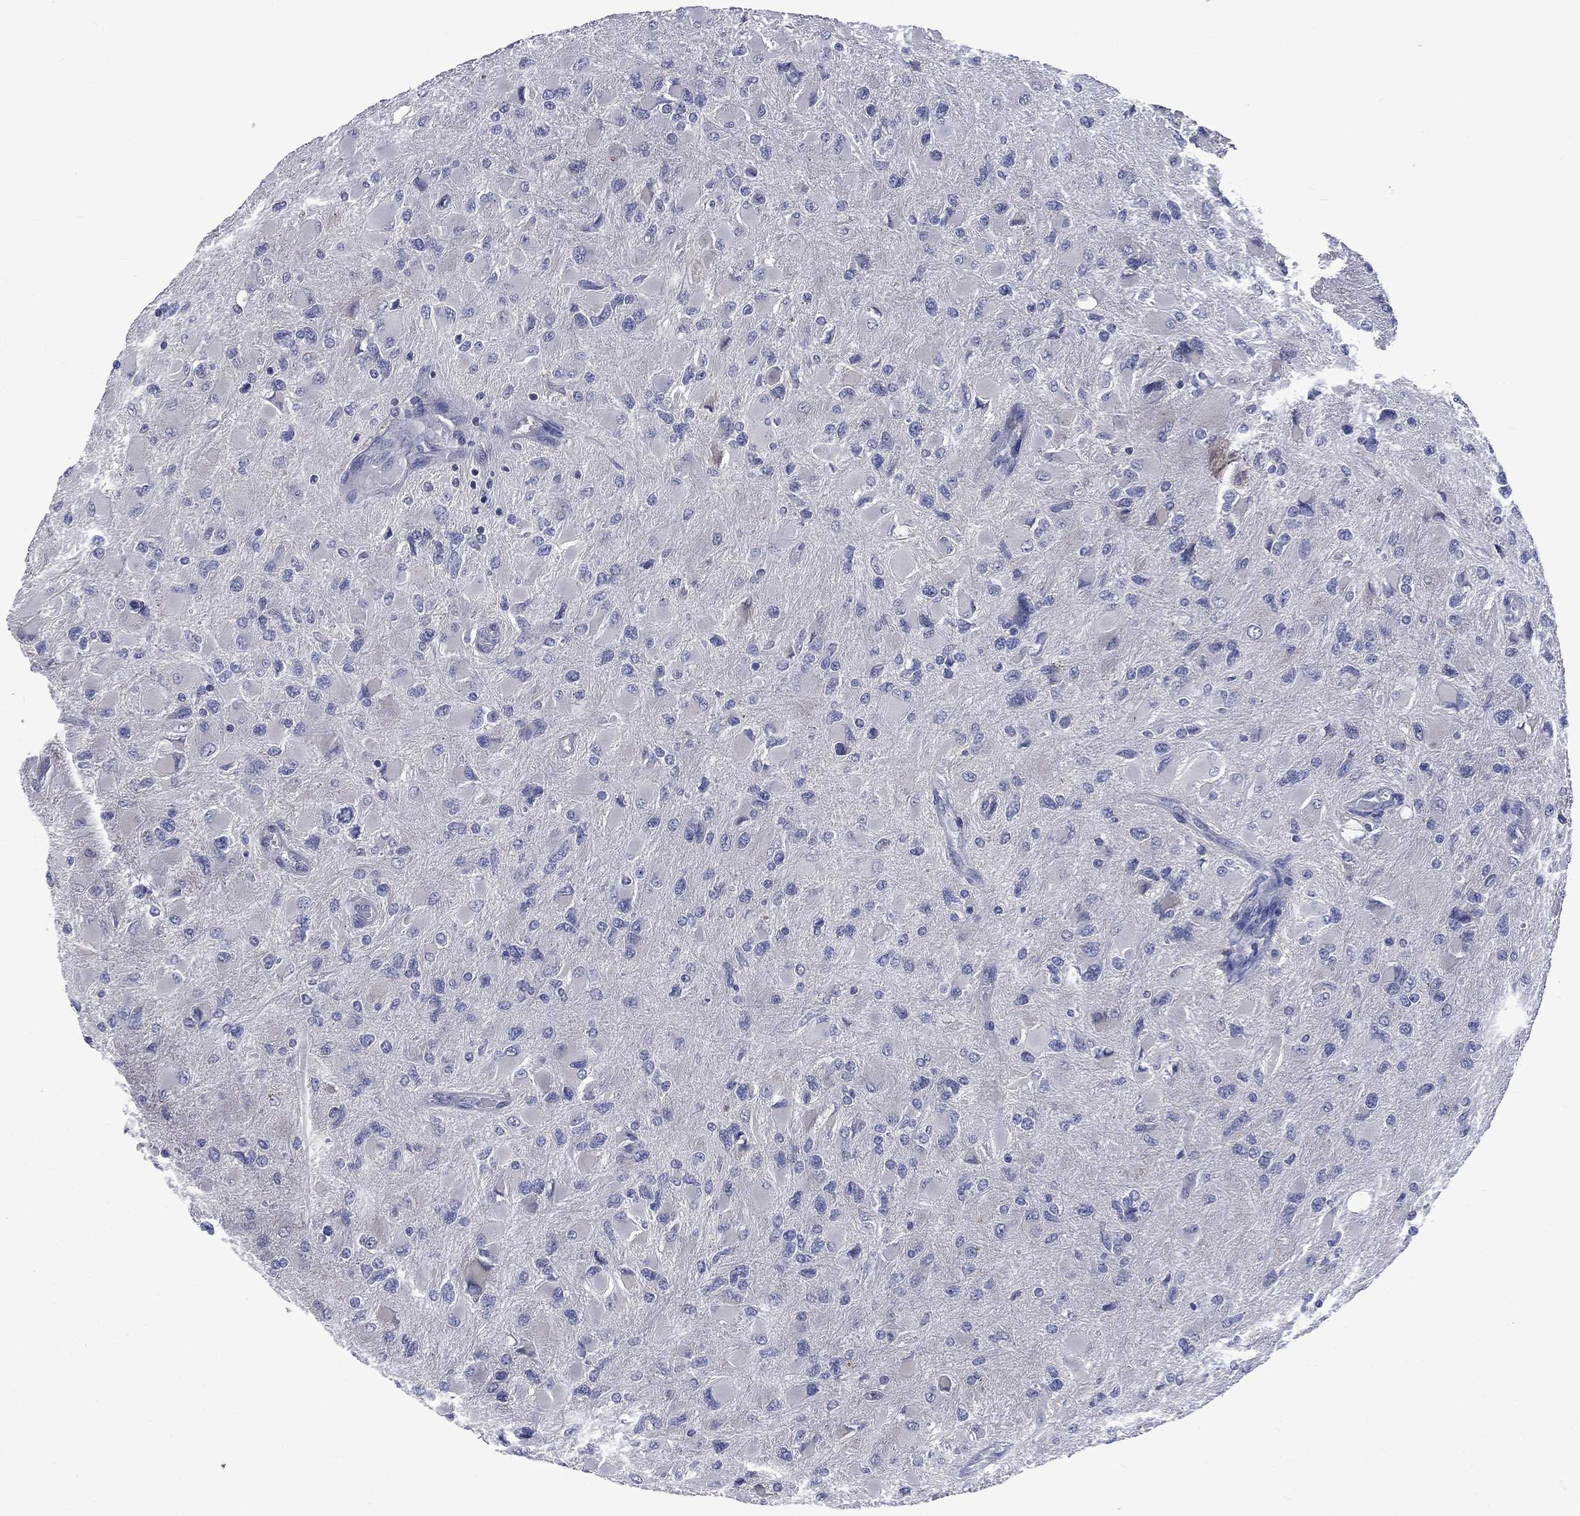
{"staining": {"intensity": "negative", "quantity": "none", "location": "none"}, "tissue": "glioma", "cell_type": "Tumor cells", "image_type": "cancer", "snomed": [{"axis": "morphology", "description": "Glioma, malignant, High grade"}, {"axis": "topography", "description": "Cerebral cortex"}], "caption": "High magnification brightfield microscopy of high-grade glioma (malignant) stained with DAB (3,3'-diaminobenzidine) (brown) and counterstained with hematoxylin (blue): tumor cells show no significant expression.", "gene": "CA12", "patient": {"sex": "female", "age": 36}}